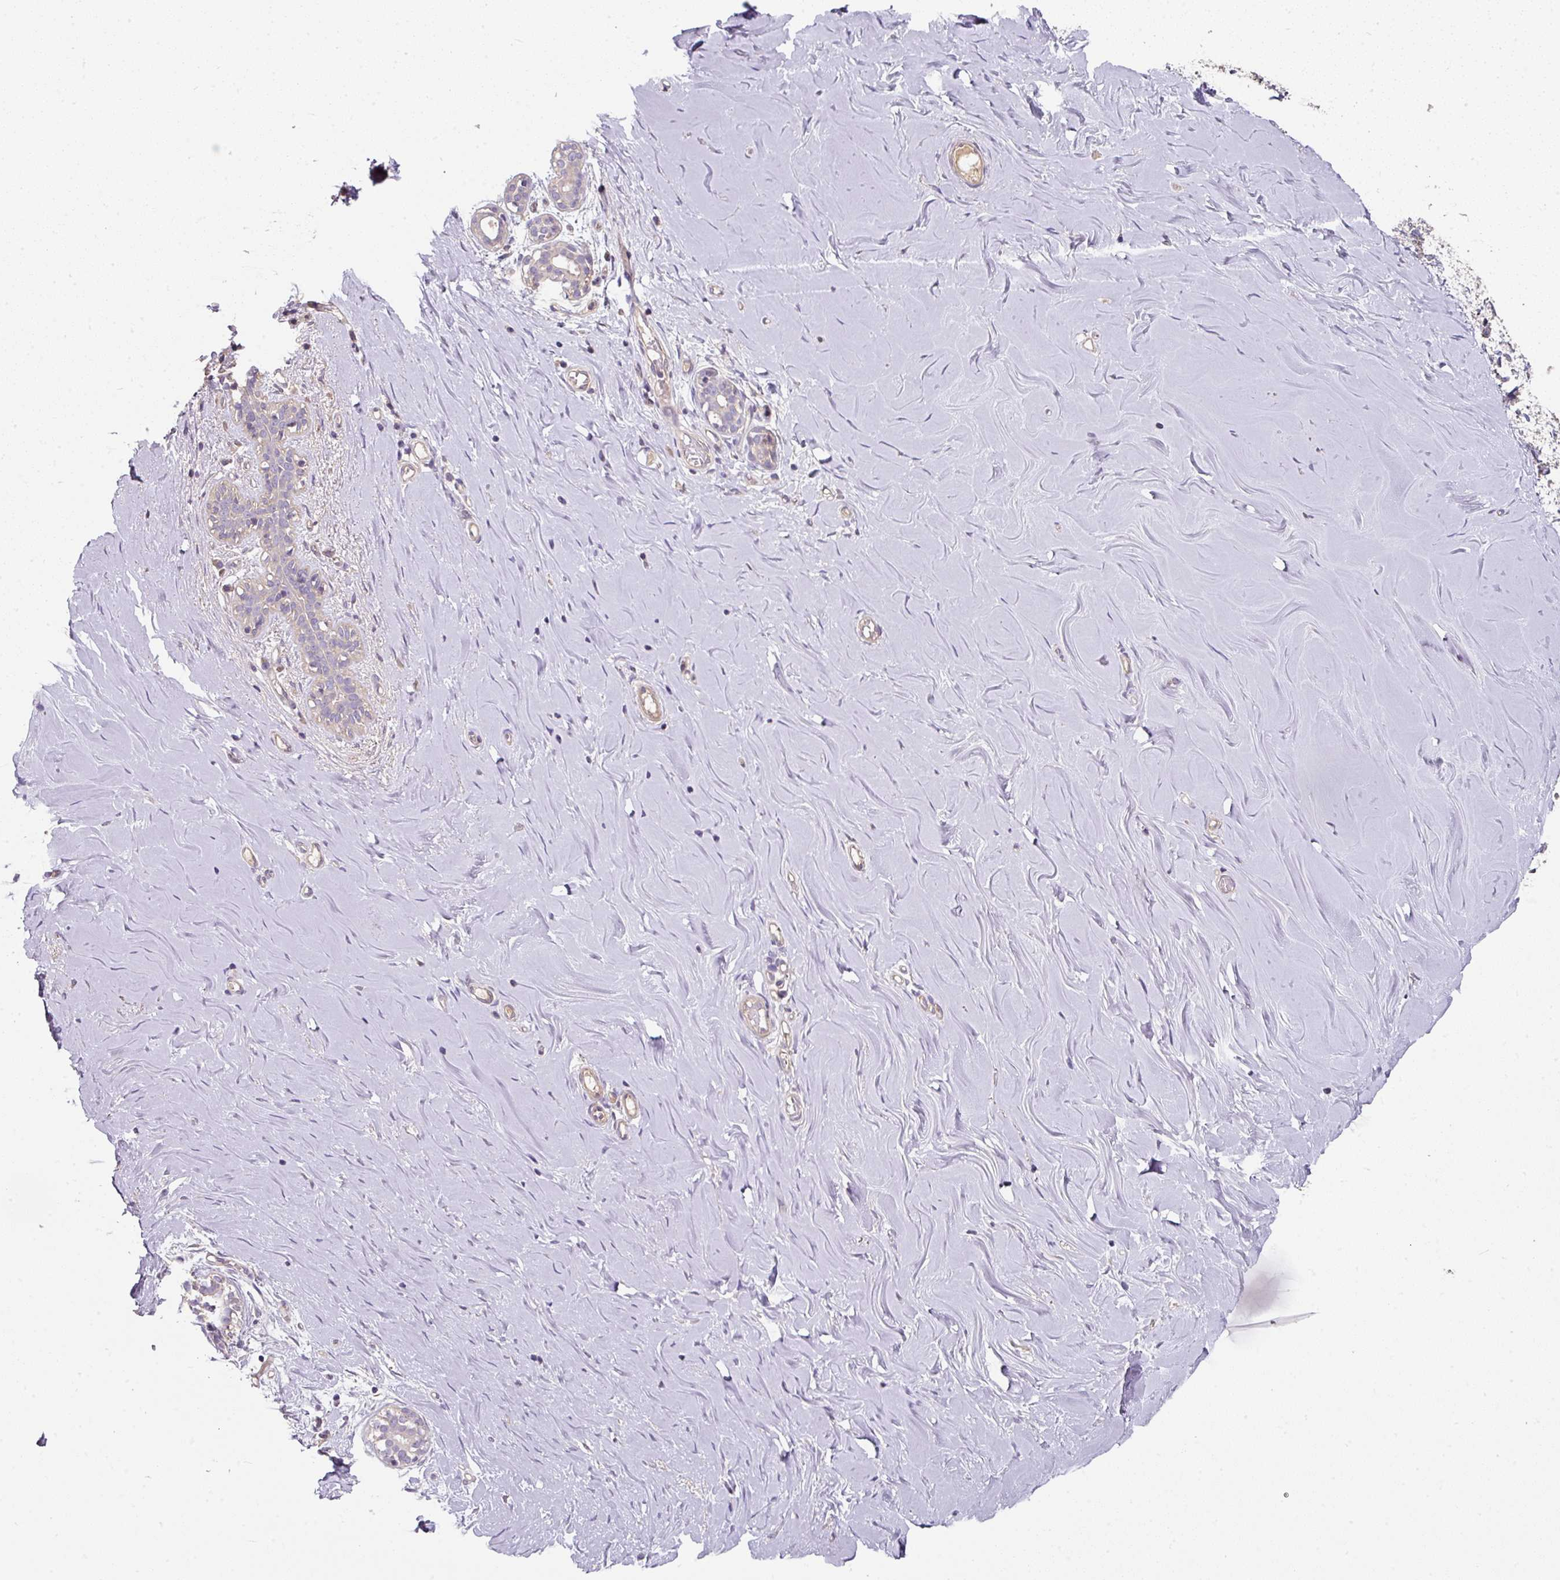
{"staining": {"intensity": "negative", "quantity": "none", "location": "none"}, "tissue": "breast", "cell_type": "Adipocytes", "image_type": "normal", "snomed": [{"axis": "morphology", "description": "Normal tissue, NOS"}, {"axis": "topography", "description": "Breast"}], "caption": "This is an IHC micrograph of normal breast. There is no staining in adipocytes.", "gene": "C4orf48", "patient": {"sex": "female", "age": 27}}